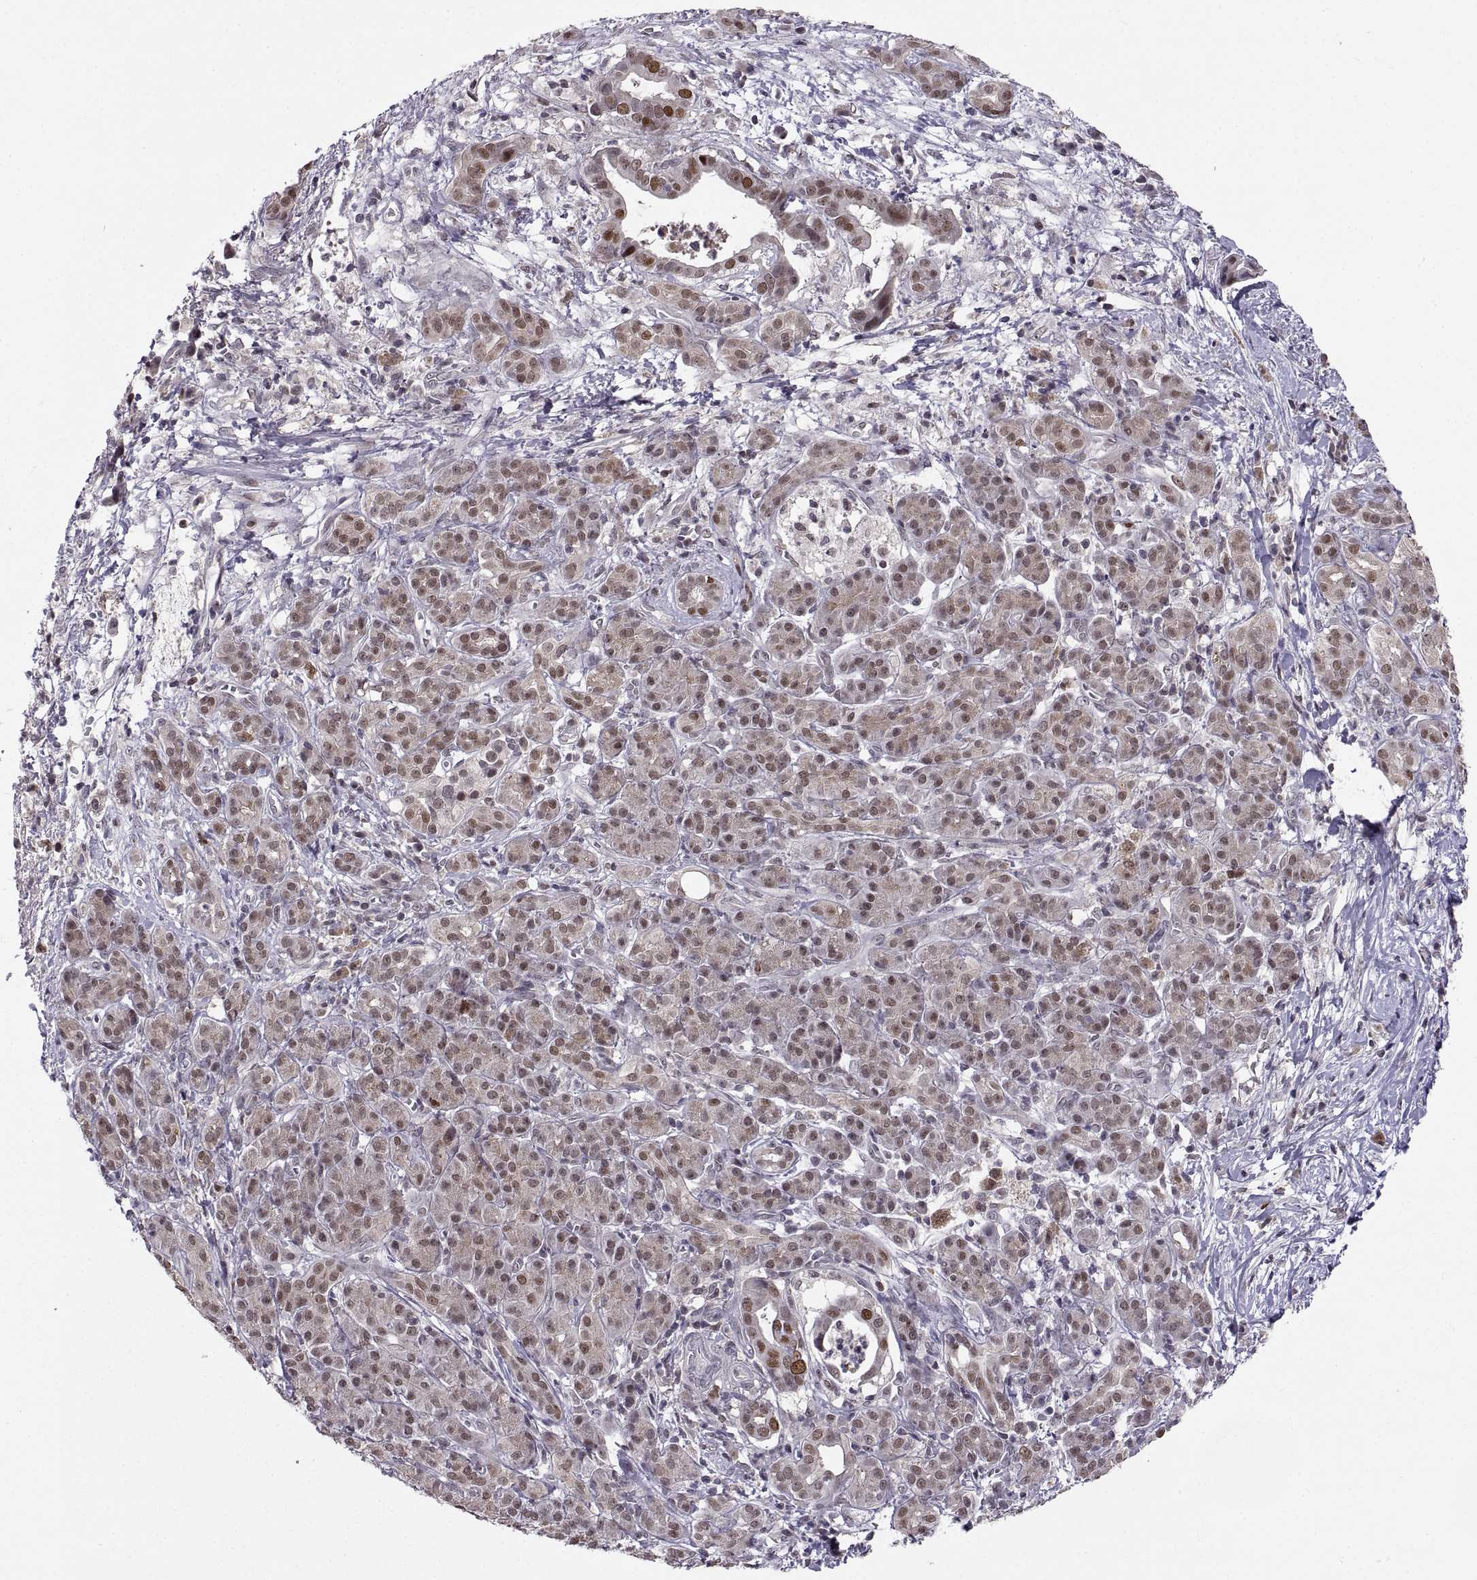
{"staining": {"intensity": "moderate", "quantity": "<25%", "location": "nuclear"}, "tissue": "pancreatic cancer", "cell_type": "Tumor cells", "image_type": "cancer", "snomed": [{"axis": "morphology", "description": "Adenocarcinoma, NOS"}, {"axis": "topography", "description": "Pancreas"}], "caption": "Tumor cells demonstrate low levels of moderate nuclear positivity in approximately <25% of cells in human pancreatic cancer. (Stains: DAB (3,3'-diaminobenzidine) in brown, nuclei in blue, Microscopy: brightfield microscopy at high magnification).", "gene": "CHFR", "patient": {"sex": "male", "age": 61}}